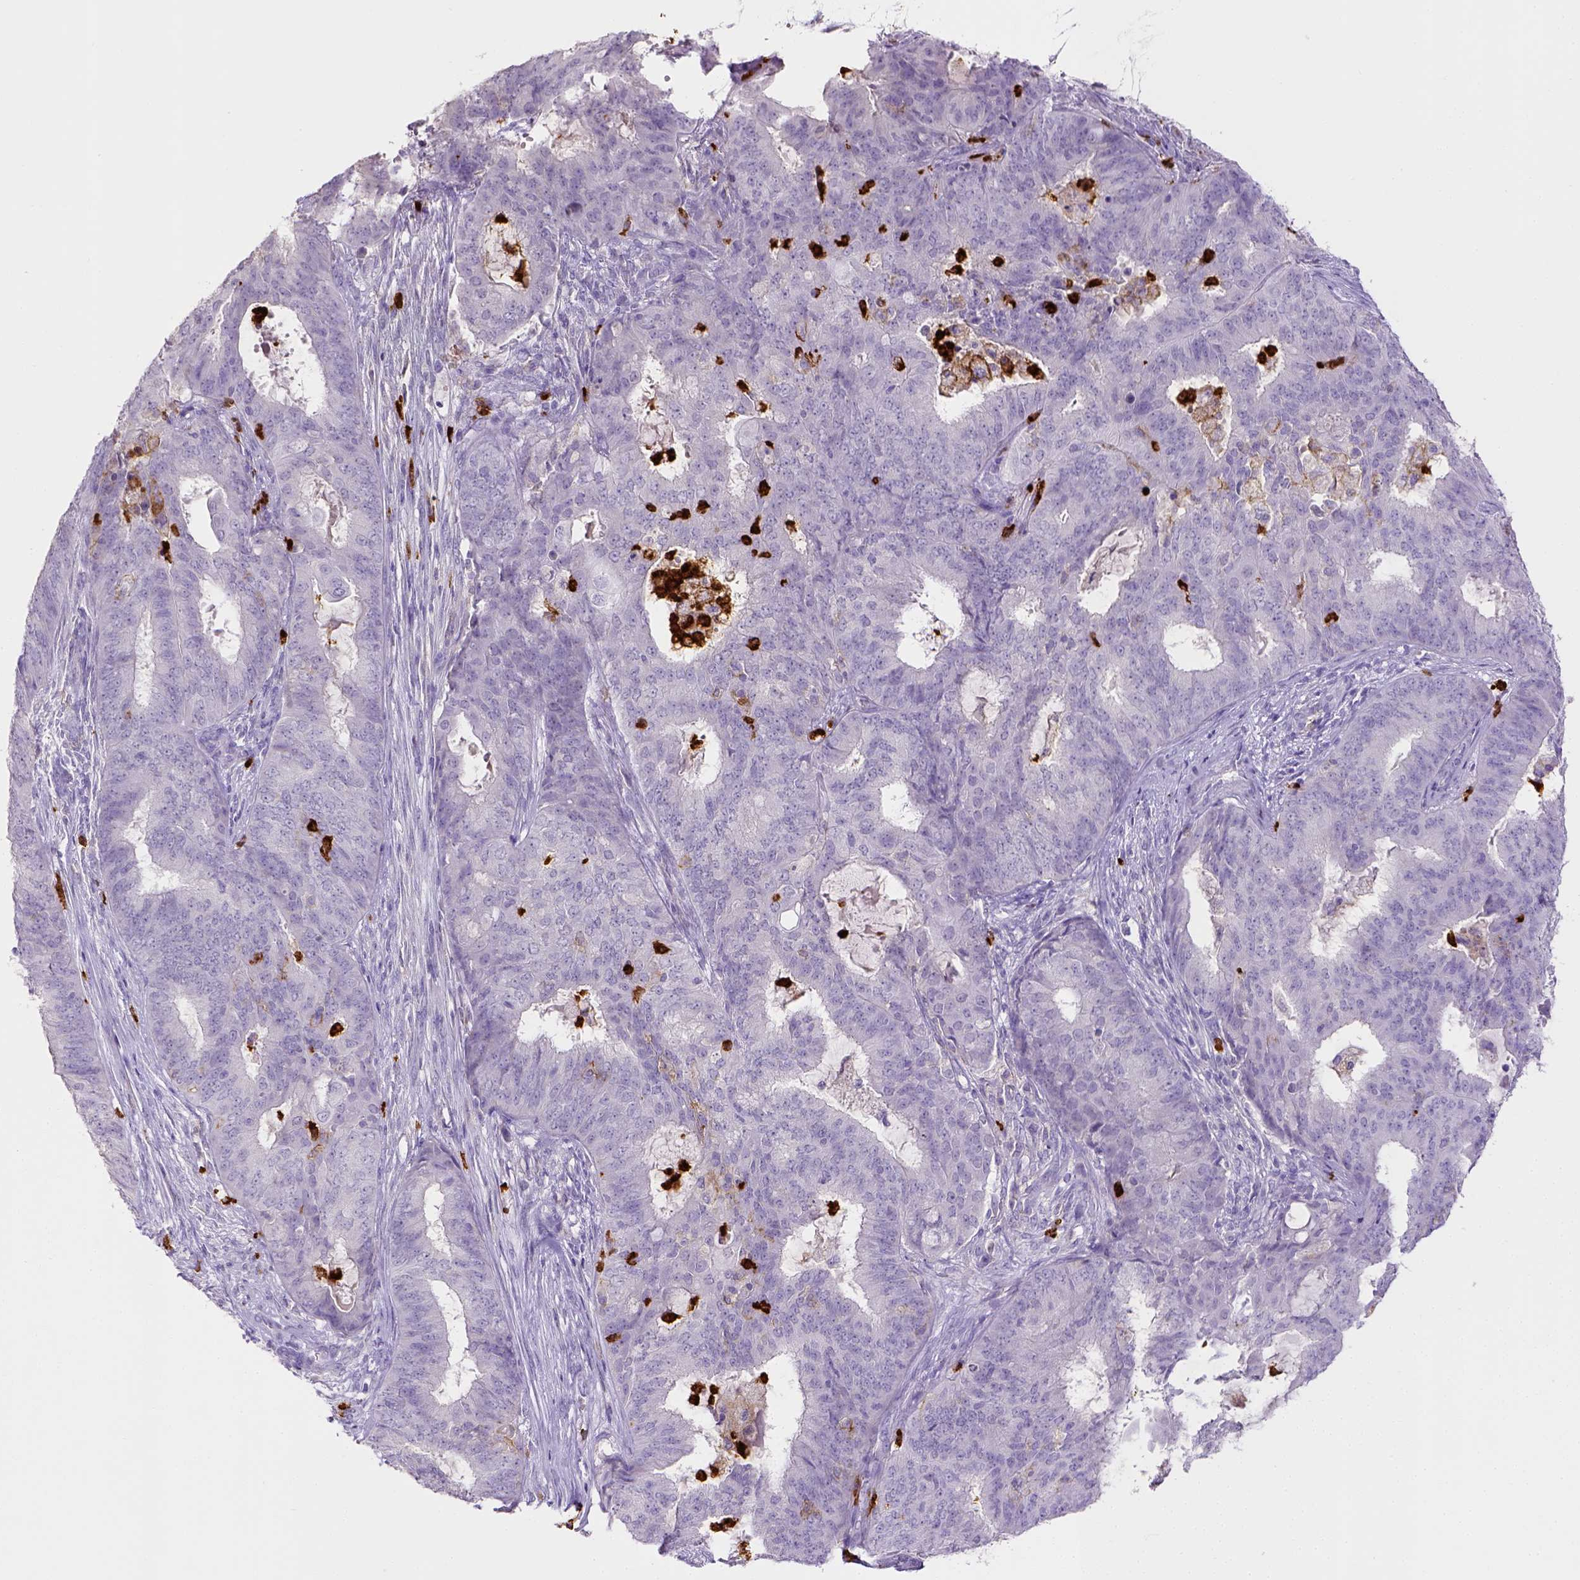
{"staining": {"intensity": "negative", "quantity": "none", "location": "none"}, "tissue": "endometrial cancer", "cell_type": "Tumor cells", "image_type": "cancer", "snomed": [{"axis": "morphology", "description": "Adenocarcinoma, NOS"}, {"axis": "topography", "description": "Endometrium"}], "caption": "DAB immunohistochemical staining of endometrial cancer (adenocarcinoma) exhibits no significant expression in tumor cells.", "gene": "ITGAM", "patient": {"sex": "female", "age": 62}}